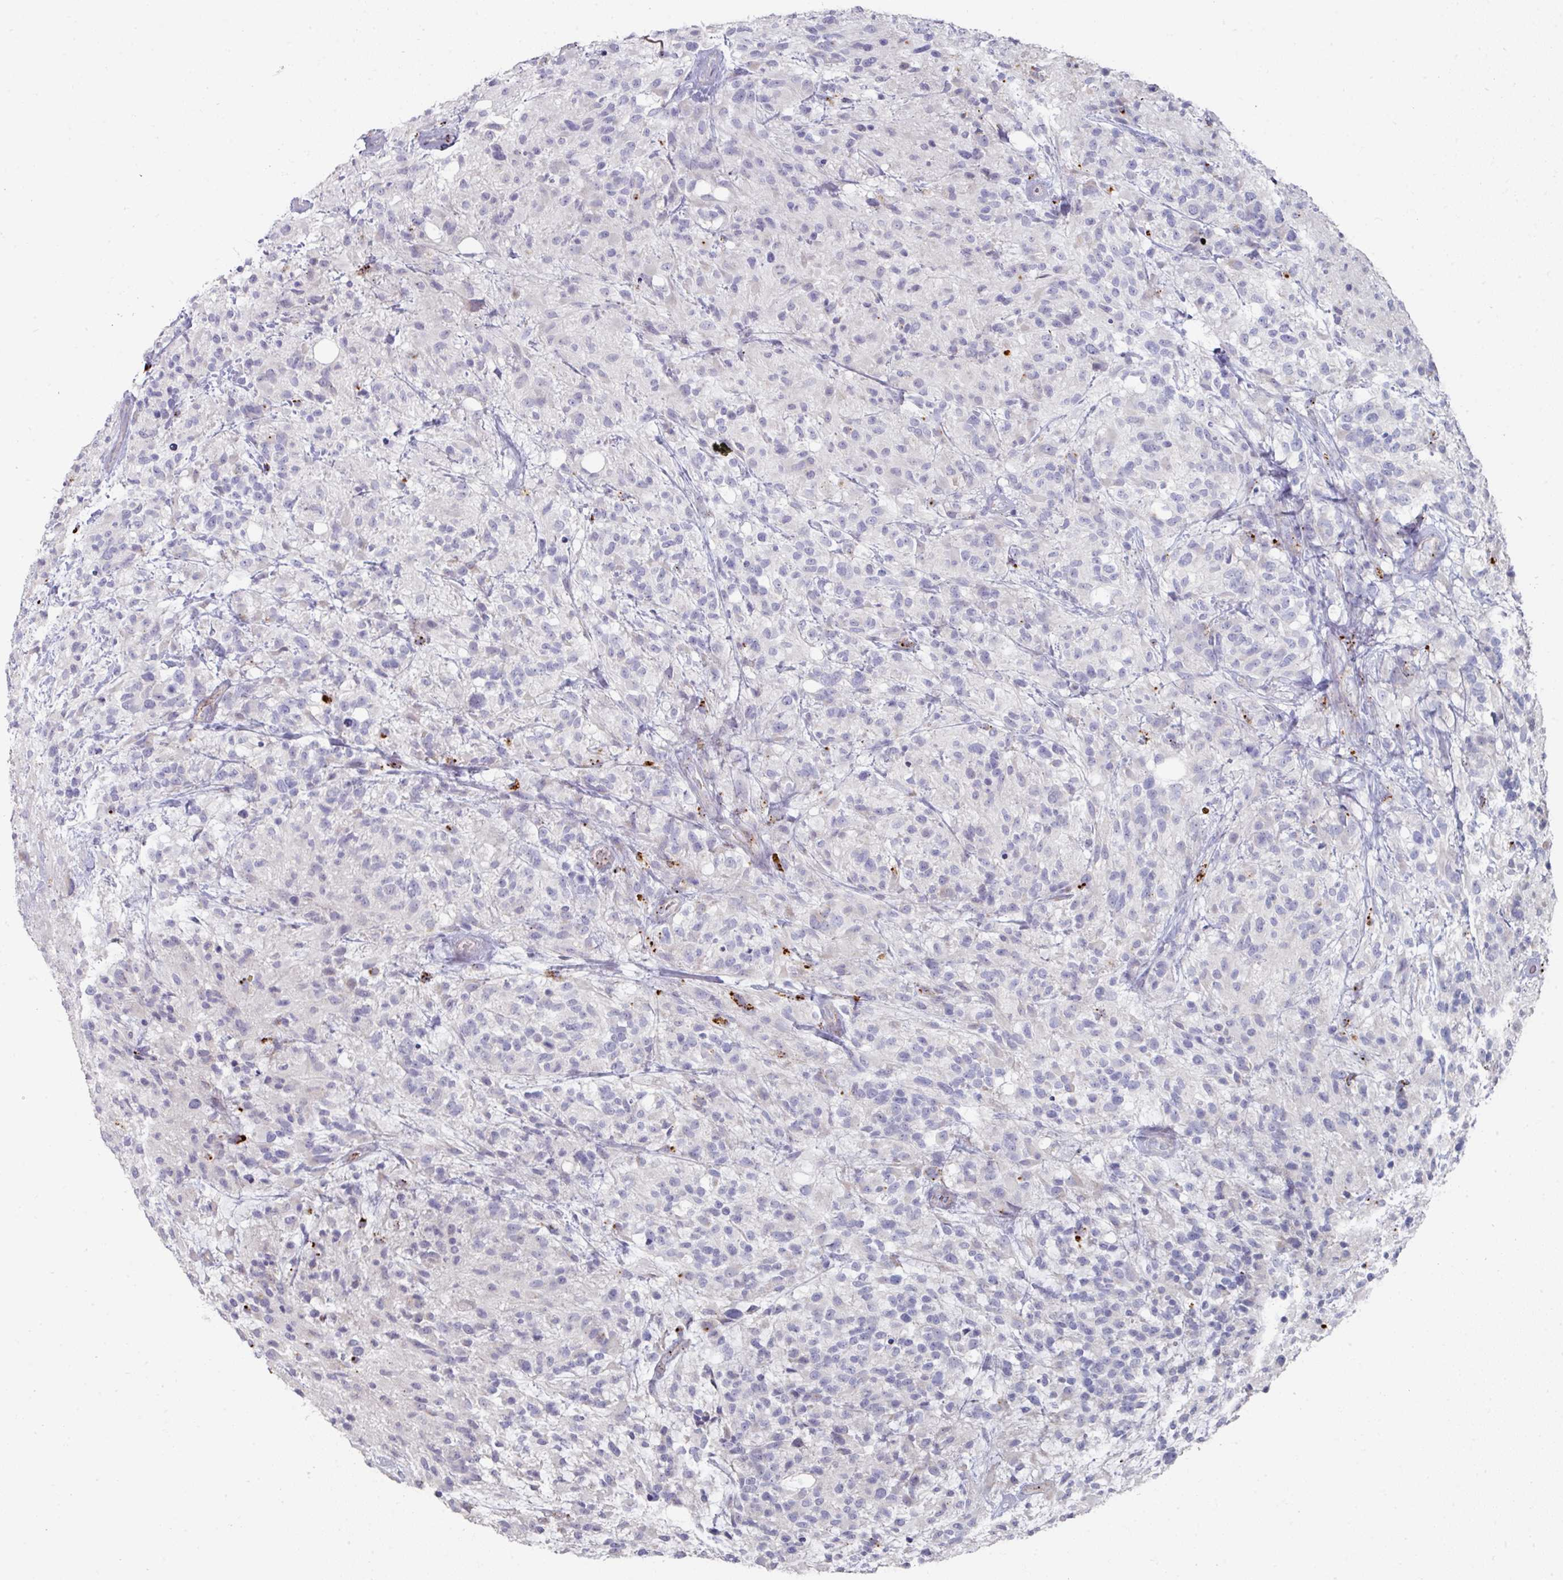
{"staining": {"intensity": "negative", "quantity": "none", "location": "none"}, "tissue": "glioma", "cell_type": "Tumor cells", "image_type": "cancer", "snomed": [{"axis": "morphology", "description": "Glioma, malignant, High grade"}, {"axis": "topography", "description": "Brain"}], "caption": "Tumor cells show no significant expression in glioma. The staining is performed using DAB brown chromogen with nuclei counter-stained in using hematoxylin.", "gene": "NT5C1A", "patient": {"sex": "female", "age": 67}}